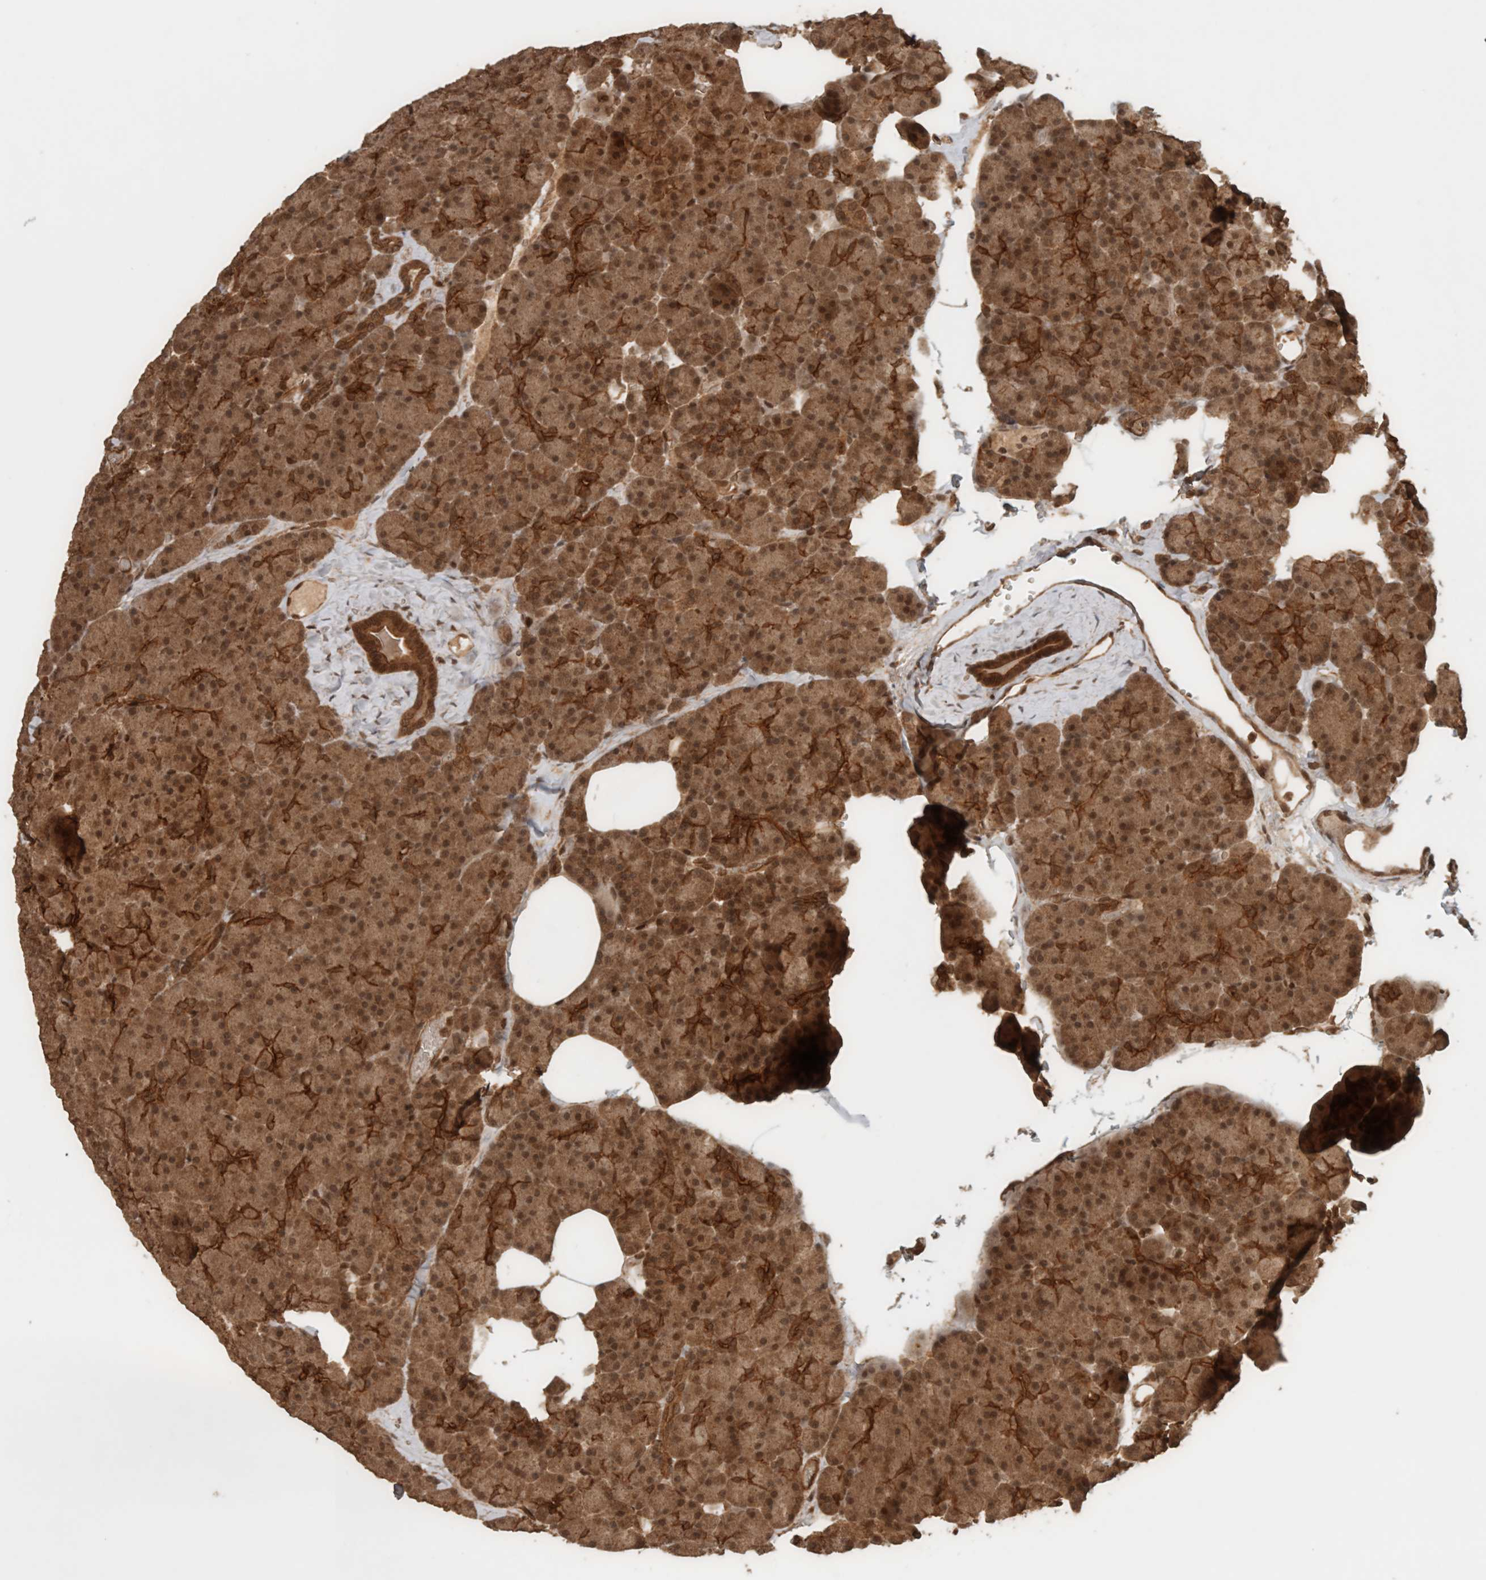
{"staining": {"intensity": "moderate", "quantity": ">75%", "location": "cytoplasmic/membranous,nuclear"}, "tissue": "pancreas", "cell_type": "Exocrine glandular cells", "image_type": "normal", "snomed": [{"axis": "morphology", "description": "Normal tissue, NOS"}, {"axis": "morphology", "description": "Carcinoid, malignant, NOS"}, {"axis": "topography", "description": "Pancreas"}], "caption": "Protein staining reveals moderate cytoplasmic/membranous,nuclear staining in approximately >75% of exocrine glandular cells in normal pancreas.", "gene": "CNTROB", "patient": {"sex": "female", "age": 35}}